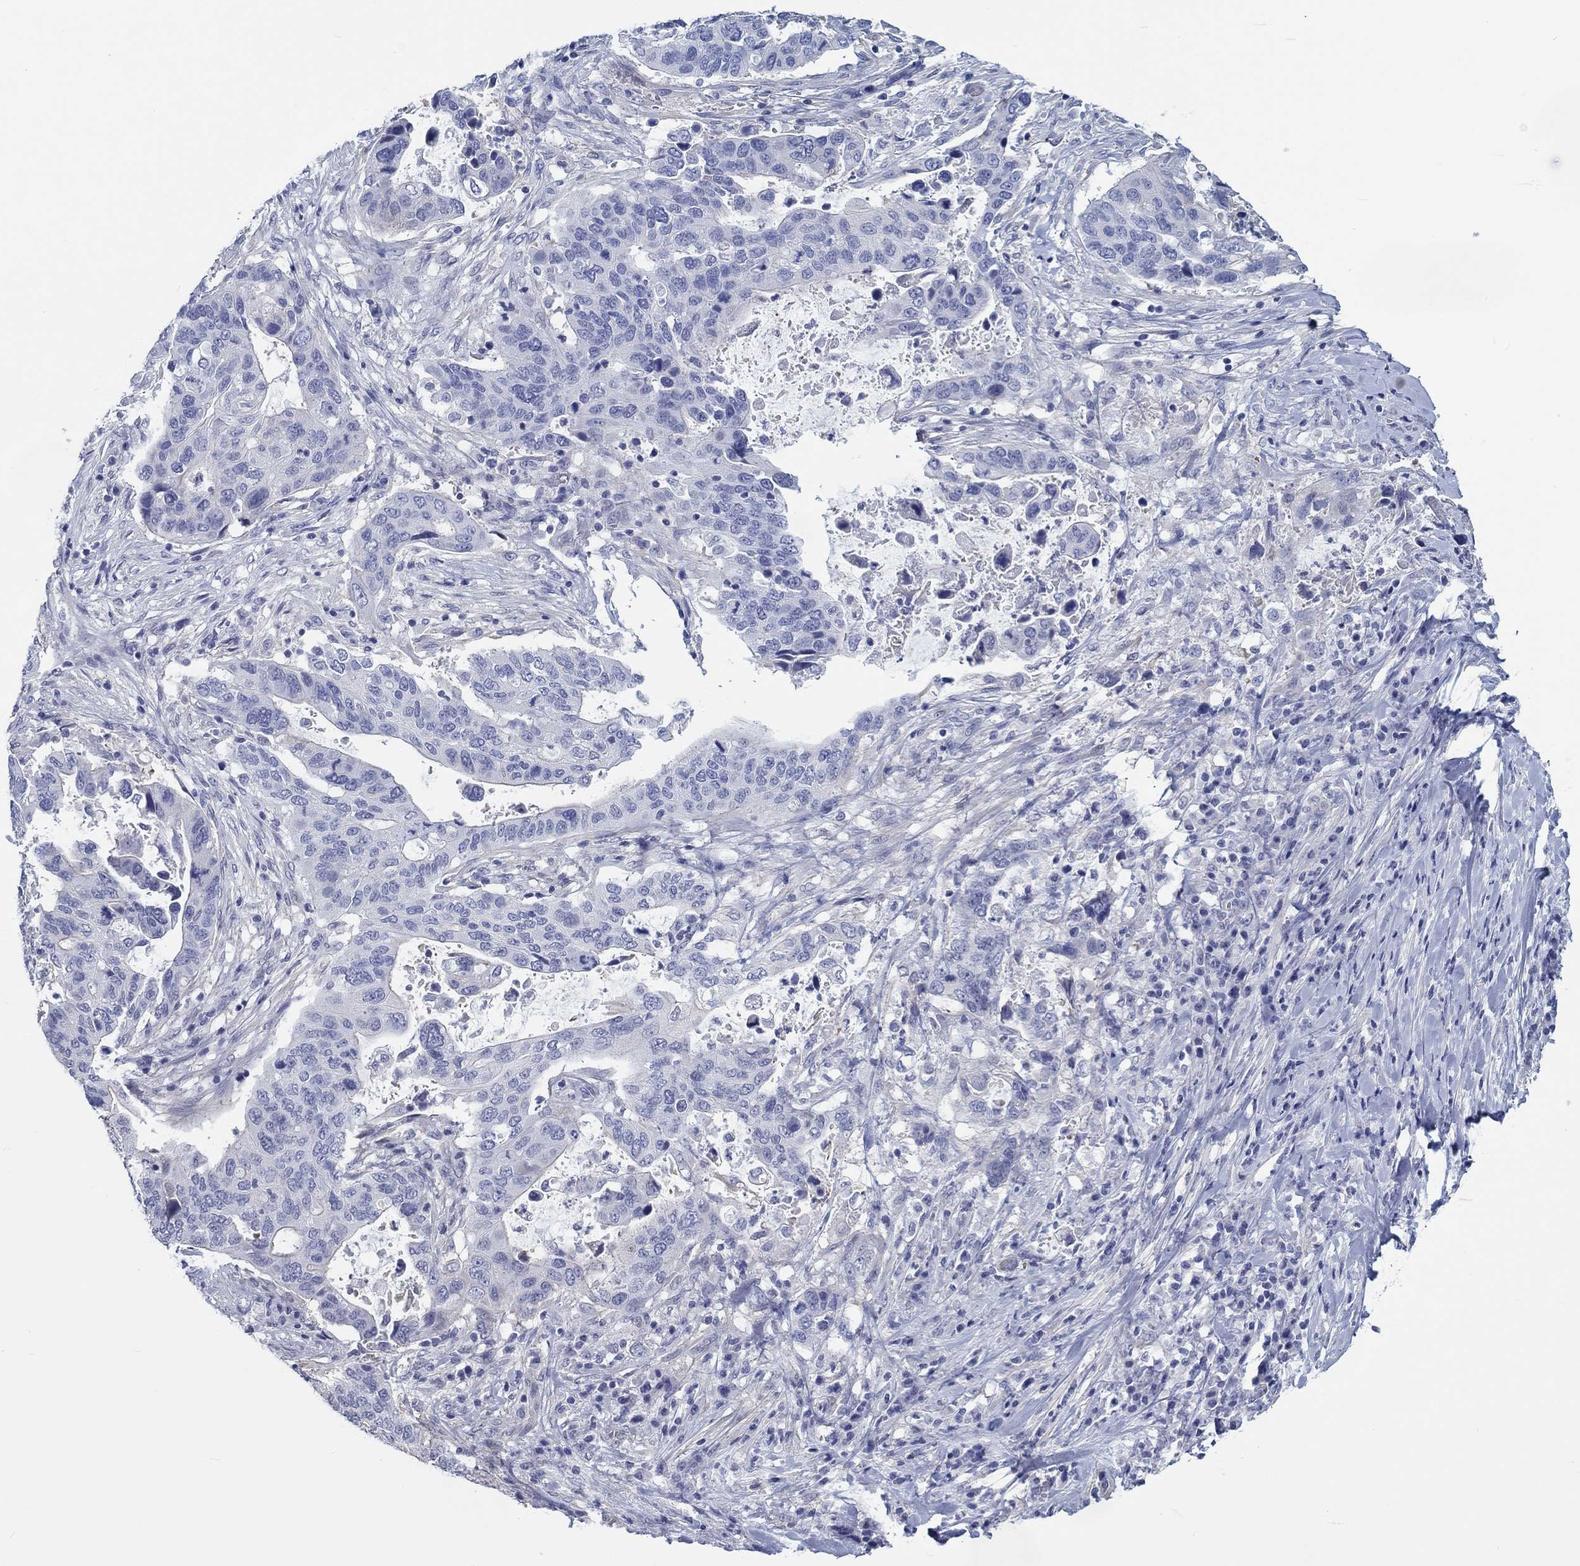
{"staining": {"intensity": "negative", "quantity": "none", "location": "none"}, "tissue": "stomach cancer", "cell_type": "Tumor cells", "image_type": "cancer", "snomed": [{"axis": "morphology", "description": "Adenocarcinoma, NOS"}, {"axis": "topography", "description": "Stomach"}], "caption": "Immunohistochemical staining of human adenocarcinoma (stomach) reveals no significant expression in tumor cells.", "gene": "CRYGD", "patient": {"sex": "male", "age": 54}}